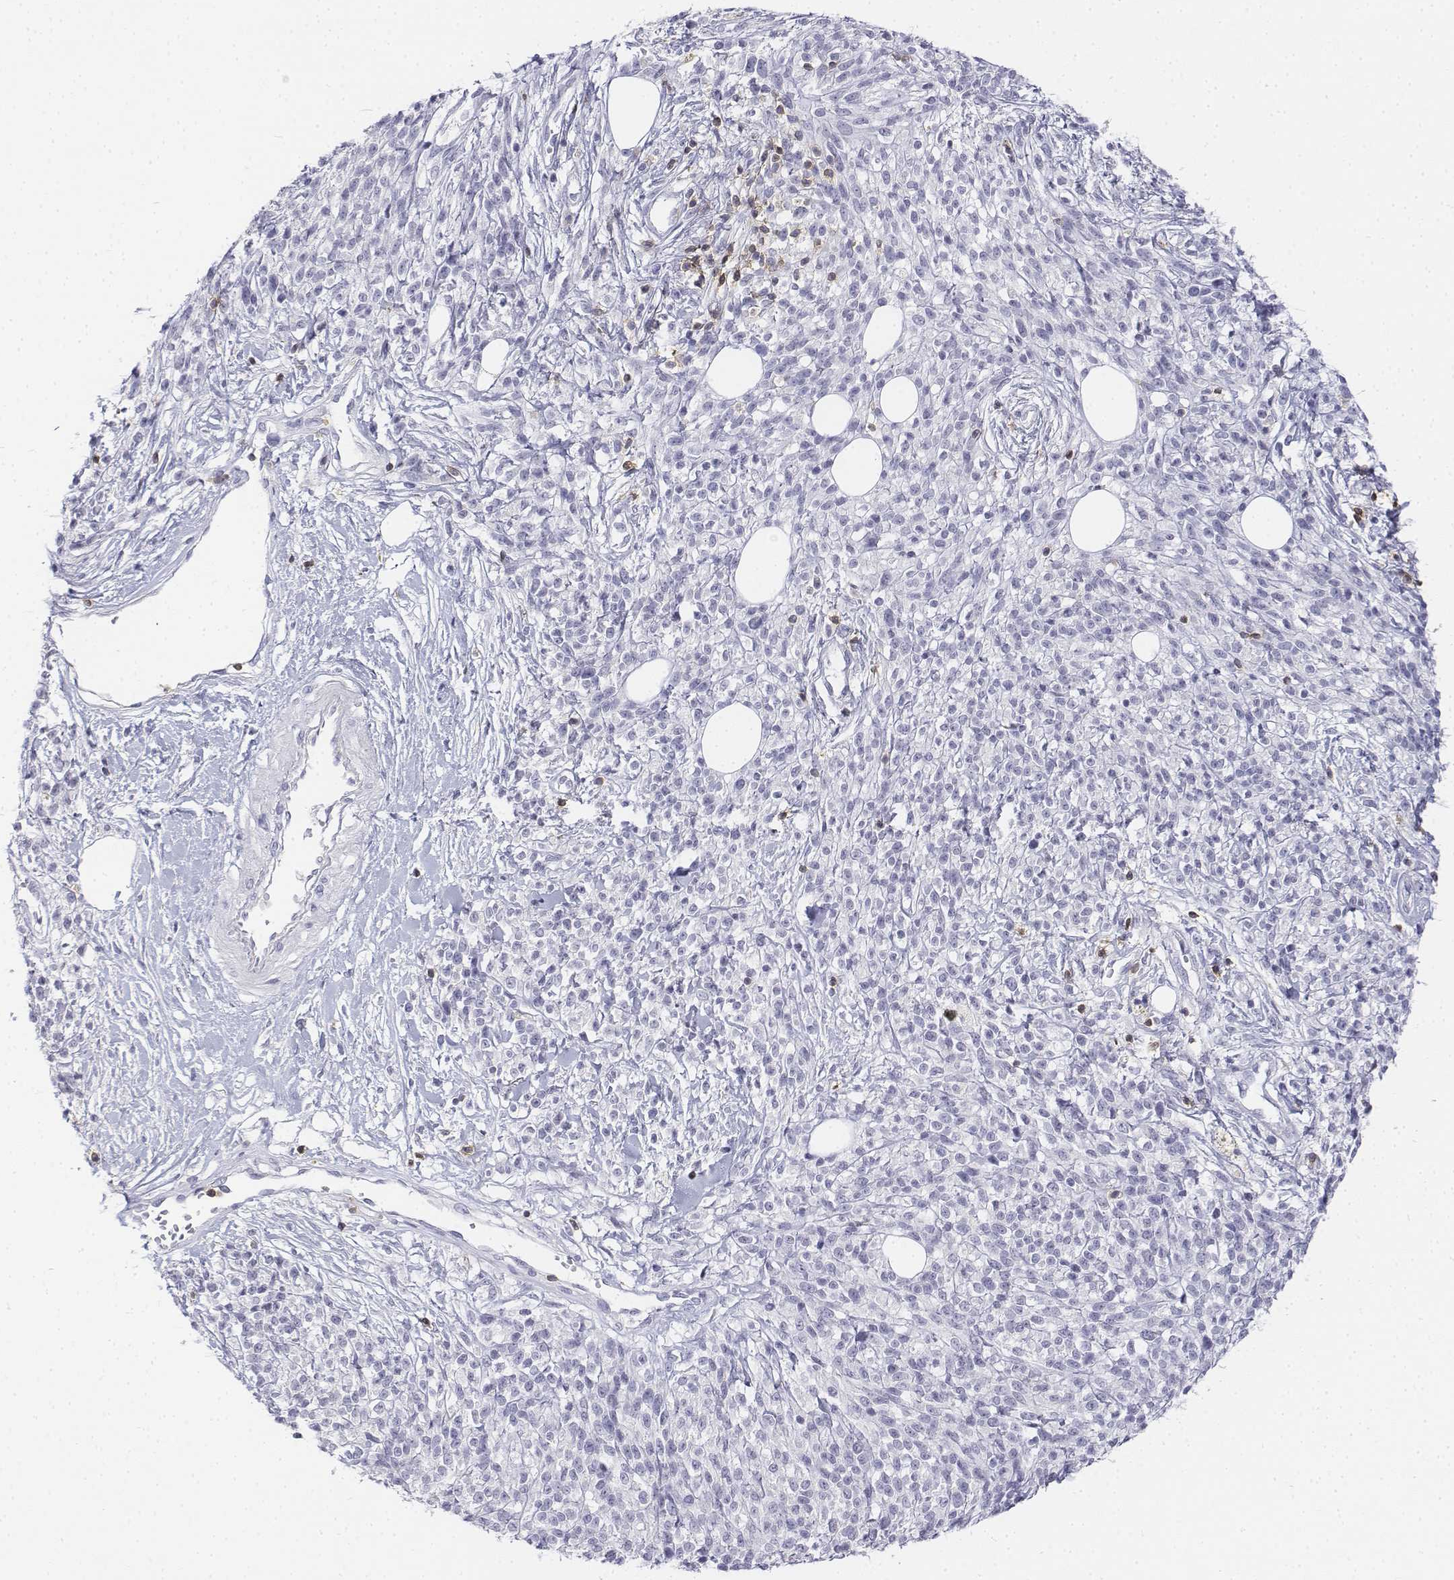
{"staining": {"intensity": "negative", "quantity": "none", "location": "none"}, "tissue": "melanoma", "cell_type": "Tumor cells", "image_type": "cancer", "snomed": [{"axis": "morphology", "description": "Malignant melanoma, NOS"}, {"axis": "topography", "description": "Skin"}, {"axis": "topography", "description": "Skin of trunk"}], "caption": "Immunohistochemistry (IHC) of malignant melanoma exhibits no expression in tumor cells.", "gene": "CD3E", "patient": {"sex": "male", "age": 74}}